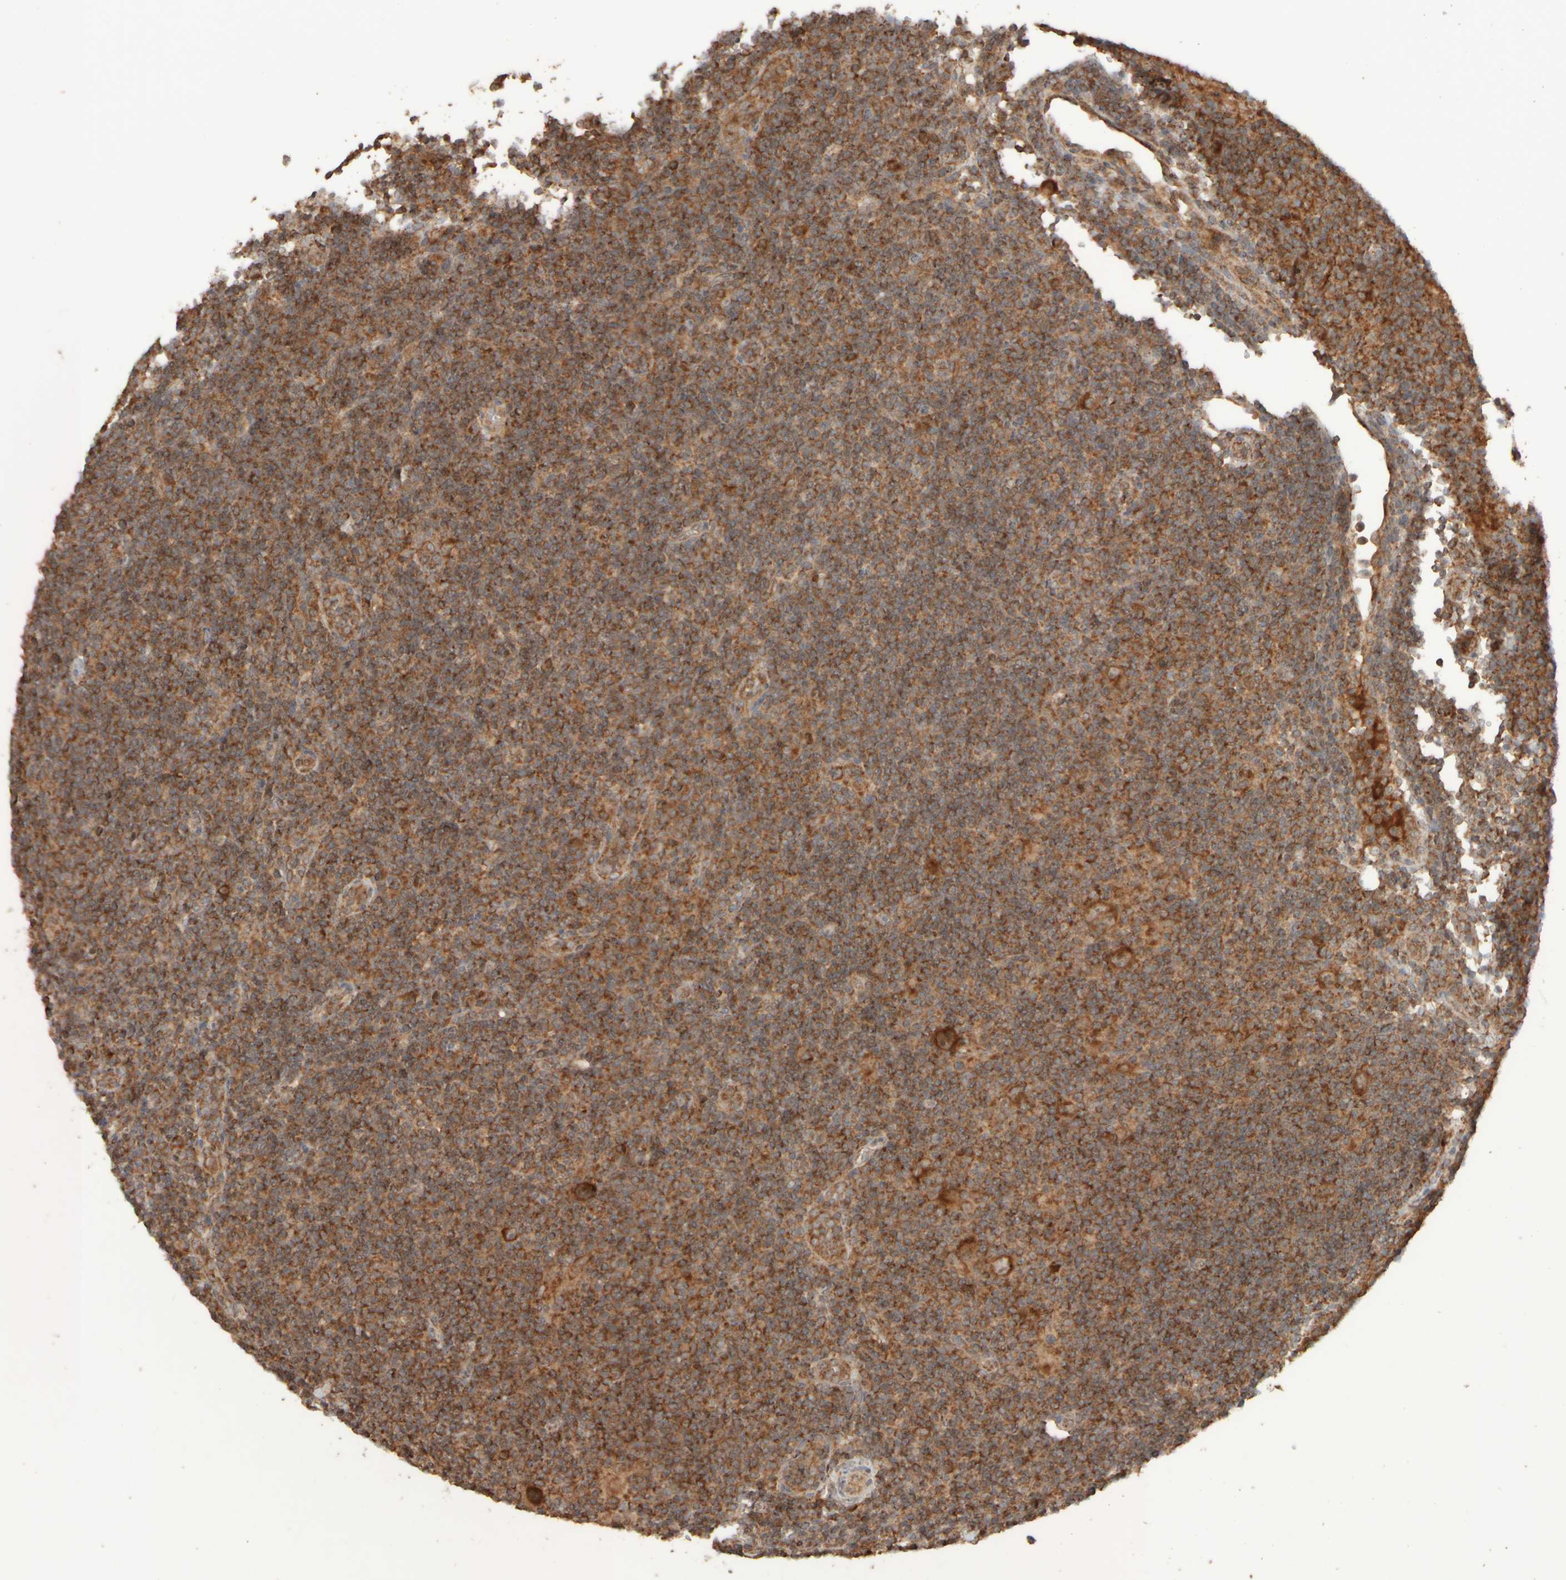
{"staining": {"intensity": "strong", "quantity": ">75%", "location": "cytoplasmic/membranous"}, "tissue": "lymphoma", "cell_type": "Tumor cells", "image_type": "cancer", "snomed": [{"axis": "morphology", "description": "Hodgkin's disease, NOS"}, {"axis": "topography", "description": "Lymph node"}], "caption": "Immunohistochemical staining of human Hodgkin's disease reveals high levels of strong cytoplasmic/membranous protein positivity in approximately >75% of tumor cells.", "gene": "EIF2B3", "patient": {"sex": "female", "age": 57}}